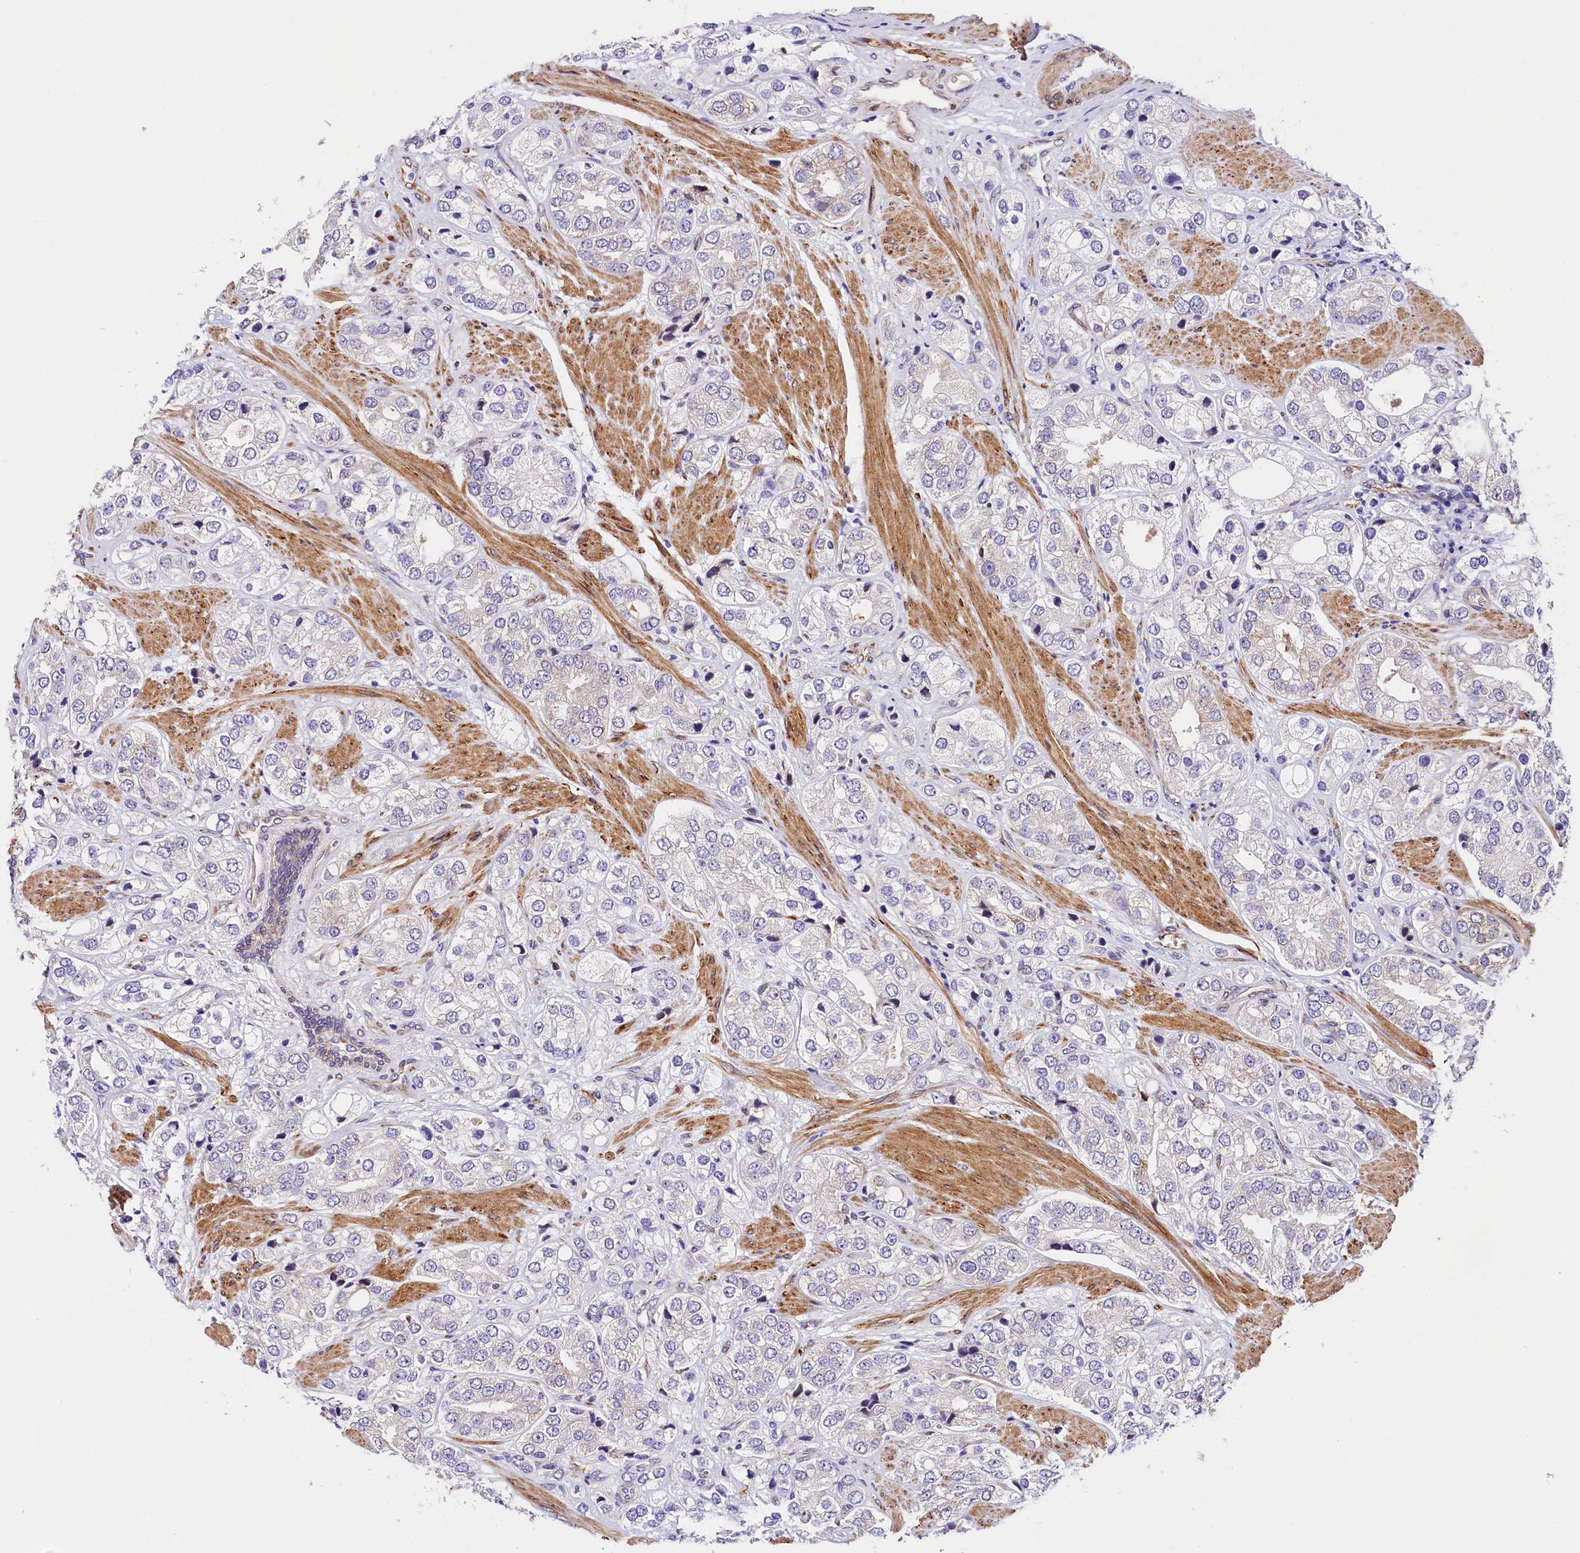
{"staining": {"intensity": "negative", "quantity": "none", "location": "none"}, "tissue": "prostate cancer", "cell_type": "Tumor cells", "image_type": "cancer", "snomed": [{"axis": "morphology", "description": "Adenocarcinoma, High grade"}, {"axis": "topography", "description": "Prostate"}], "caption": "Micrograph shows no significant protein expression in tumor cells of prostate cancer (high-grade adenocarcinoma).", "gene": "ITGA1", "patient": {"sex": "male", "age": 50}}